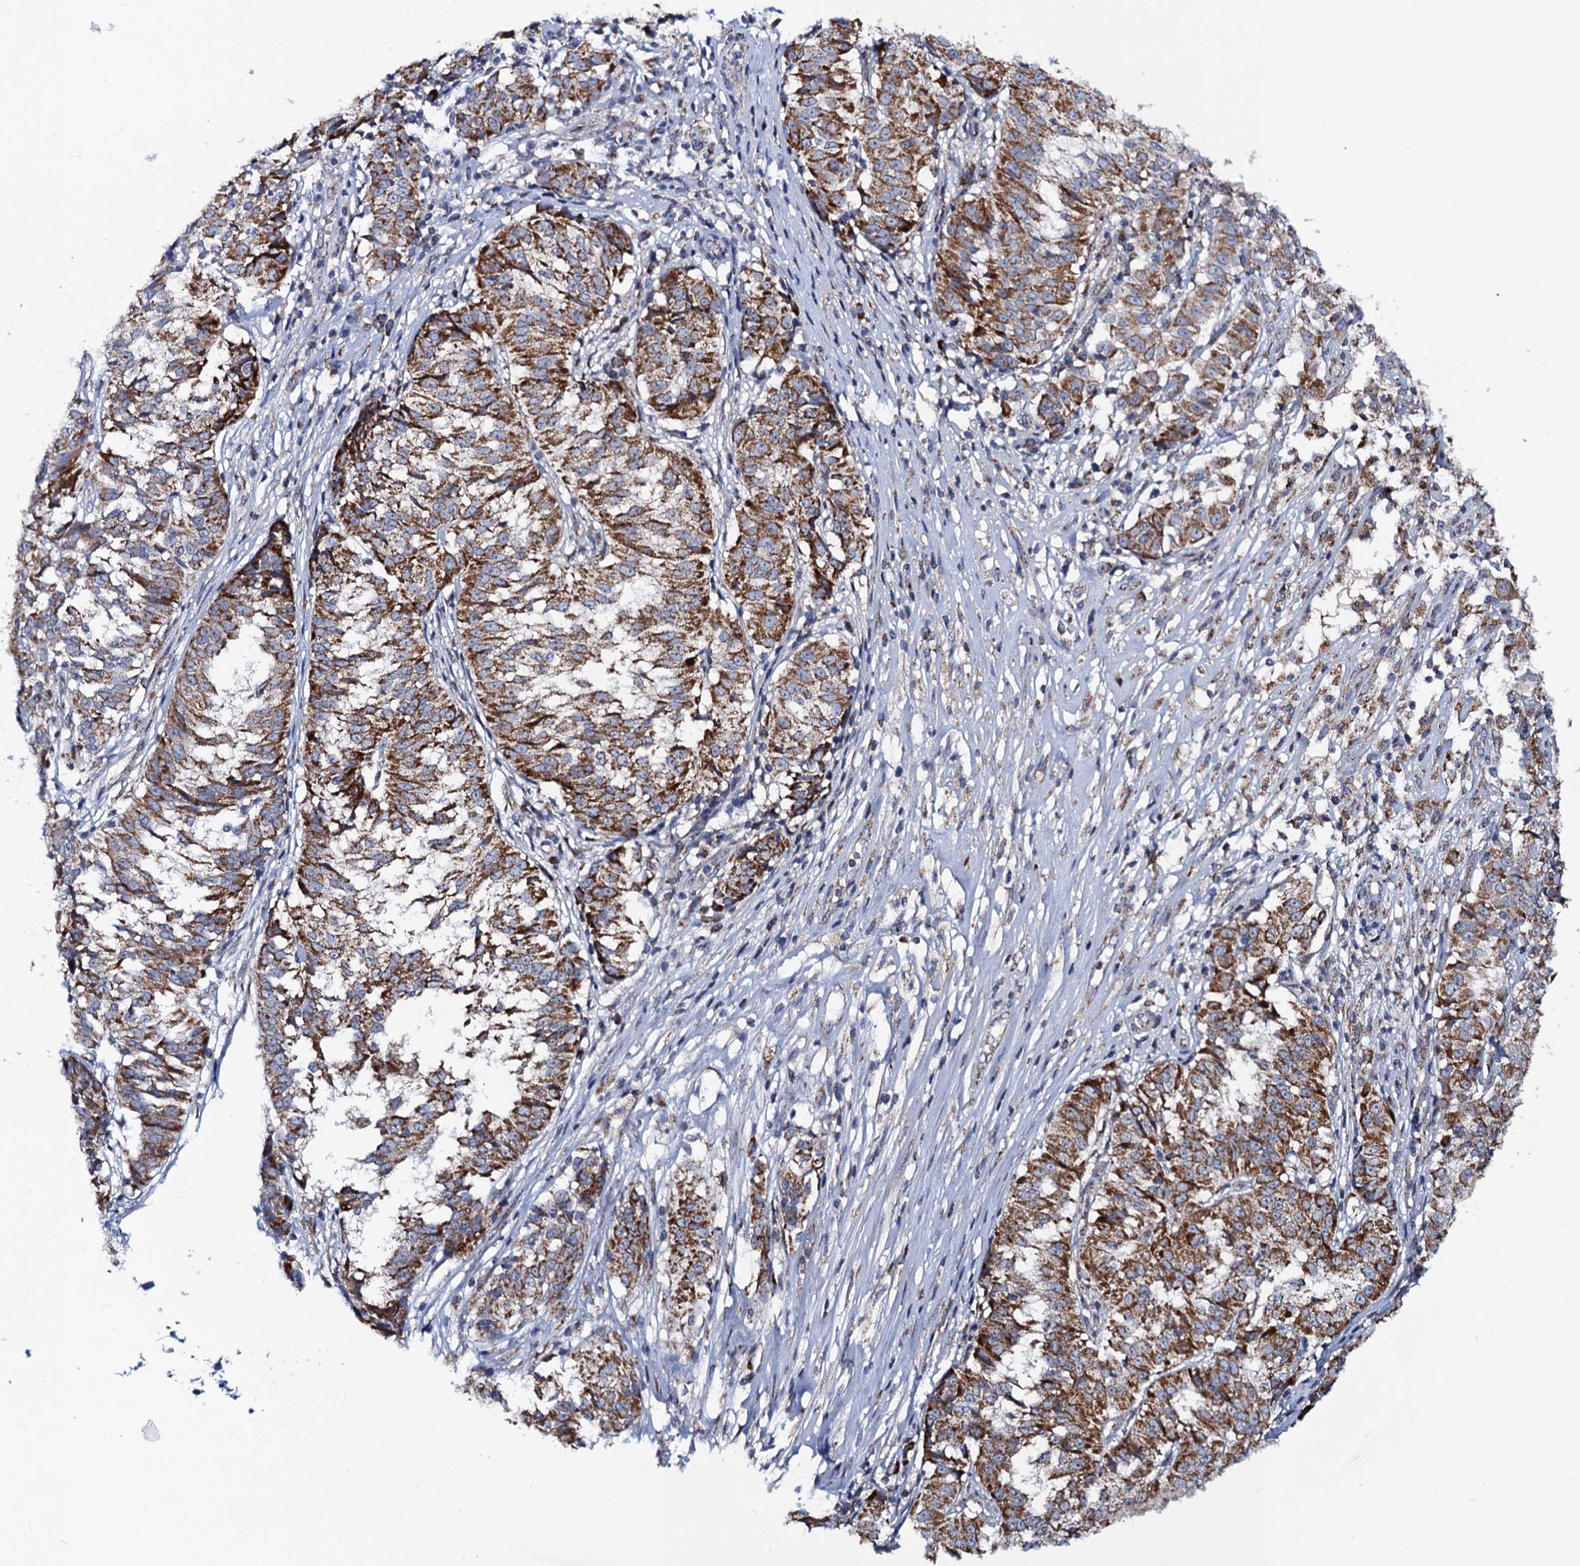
{"staining": {"intensity": "moderate", "quantity": ">75%", "location": "cytoplasmic/membranous"}, "tissue": "melanoma", "cell_type": "Tumor cells", "image_type": "cancer", "snomed": [{"axis": "morphology", "description": "Malignant melanoma, NOS"}, {"axis": "topography", "description": "Skin"}], "caption": "Protein staining shows moderate cytoplasmic/membranous staining in about >75% of tumor cells in malignant melanoma. The protein of interest is shown in brown color, while the nuclei are stained blue.", "gene": "PTCD3", "patient": {"sex": "female", "age": 72}}